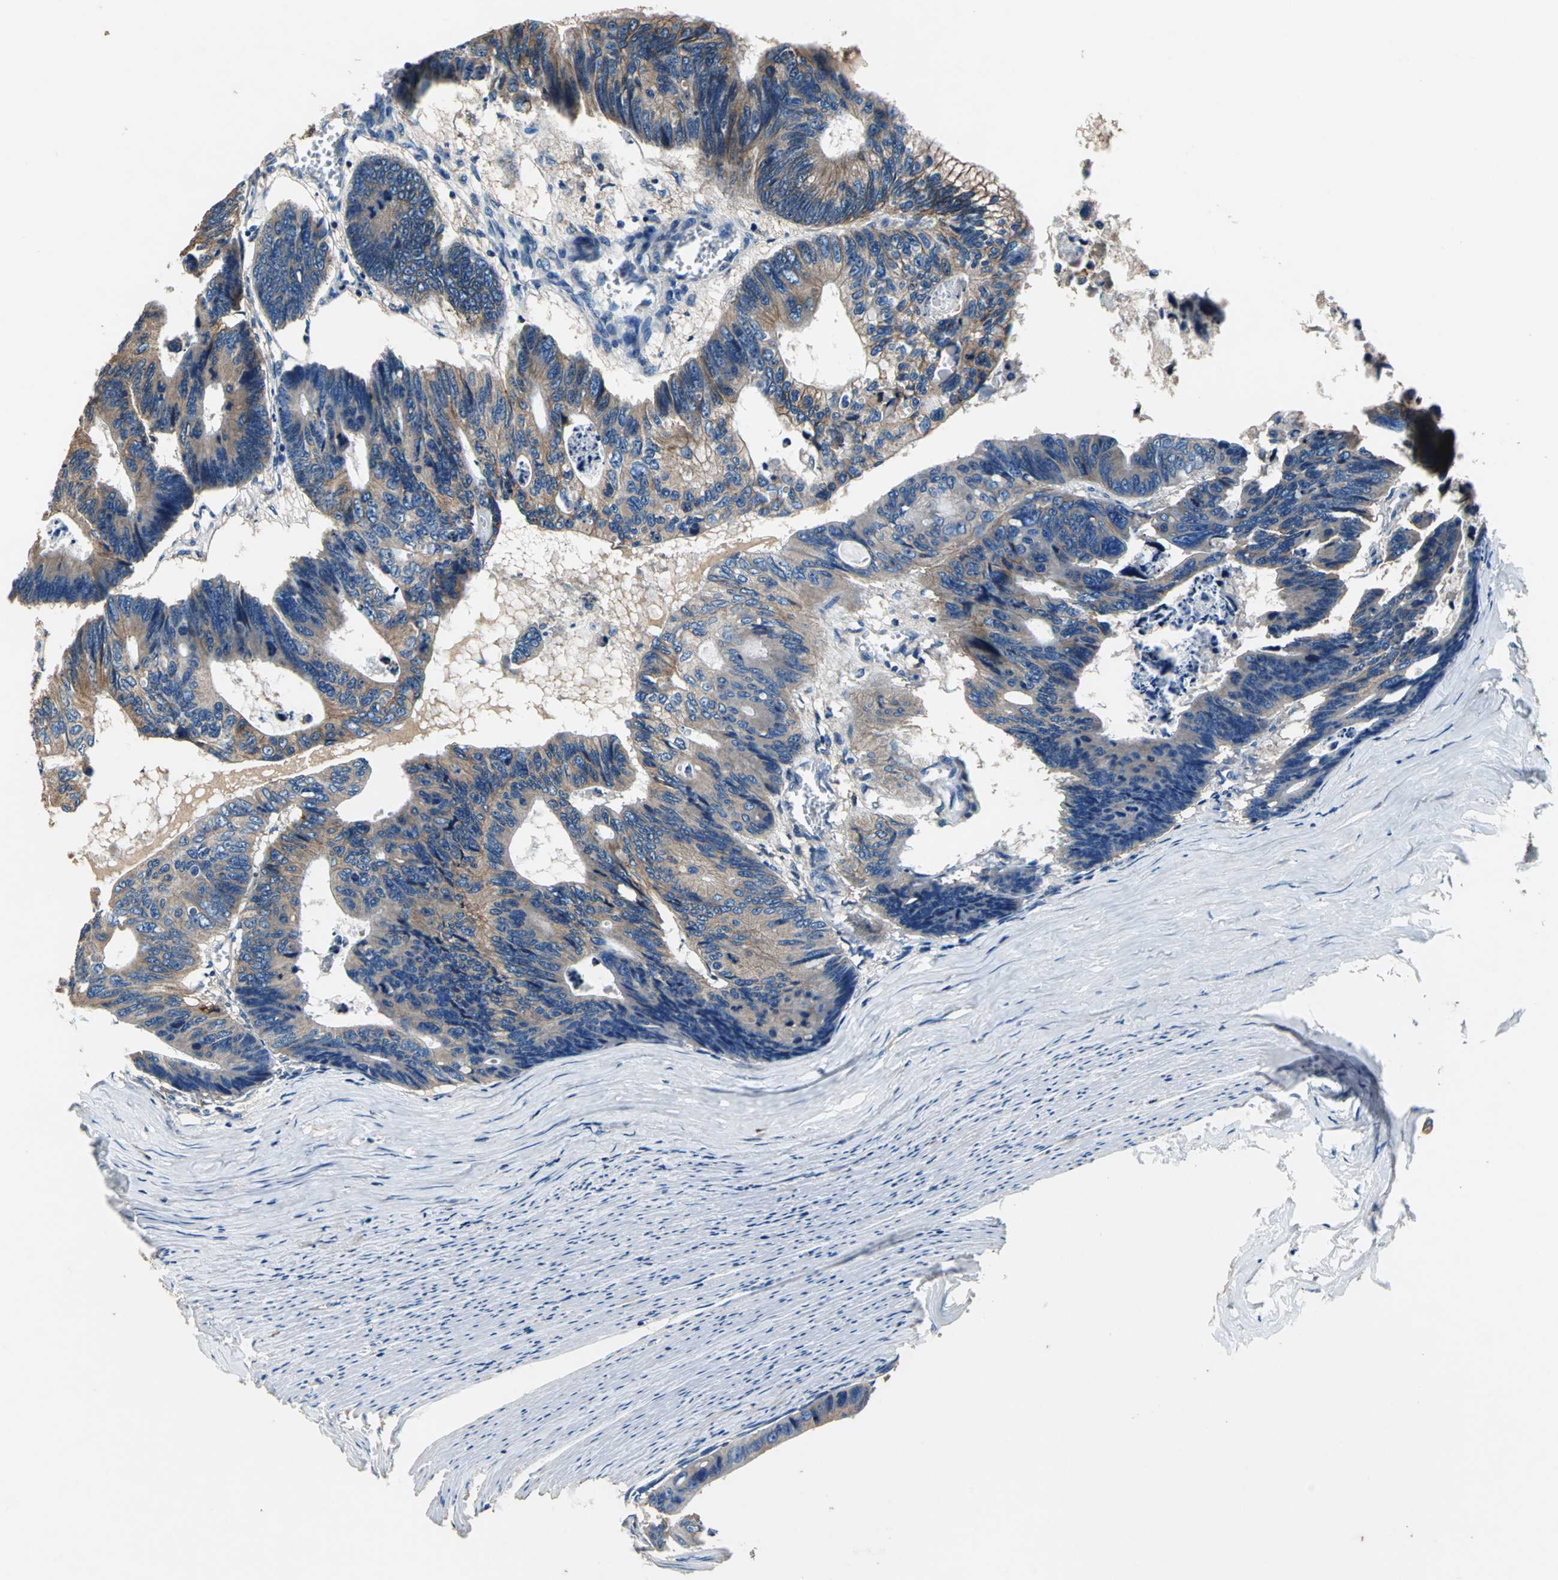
{"staining": {"intensity": "moderate", "quantity": ">75%", "location": "cytoplasmic/membranous"}, "tissue": "colorectal cancer", "cell_type": "Tumor cells", "image_type": "cancer", "snomed": [{"axis": "morphology", "description": "Adenocarcinoma, NOS"}, {"axis": "topography", "description": "Colon"}], "caption": "Tumor cells display medium levels of moderate cytoplasmic/membranous positivity in approximately >75% of cells in human colorectal cancer.", "gene": "HEPH", "patient": {"sex": "female", "age": 55}}